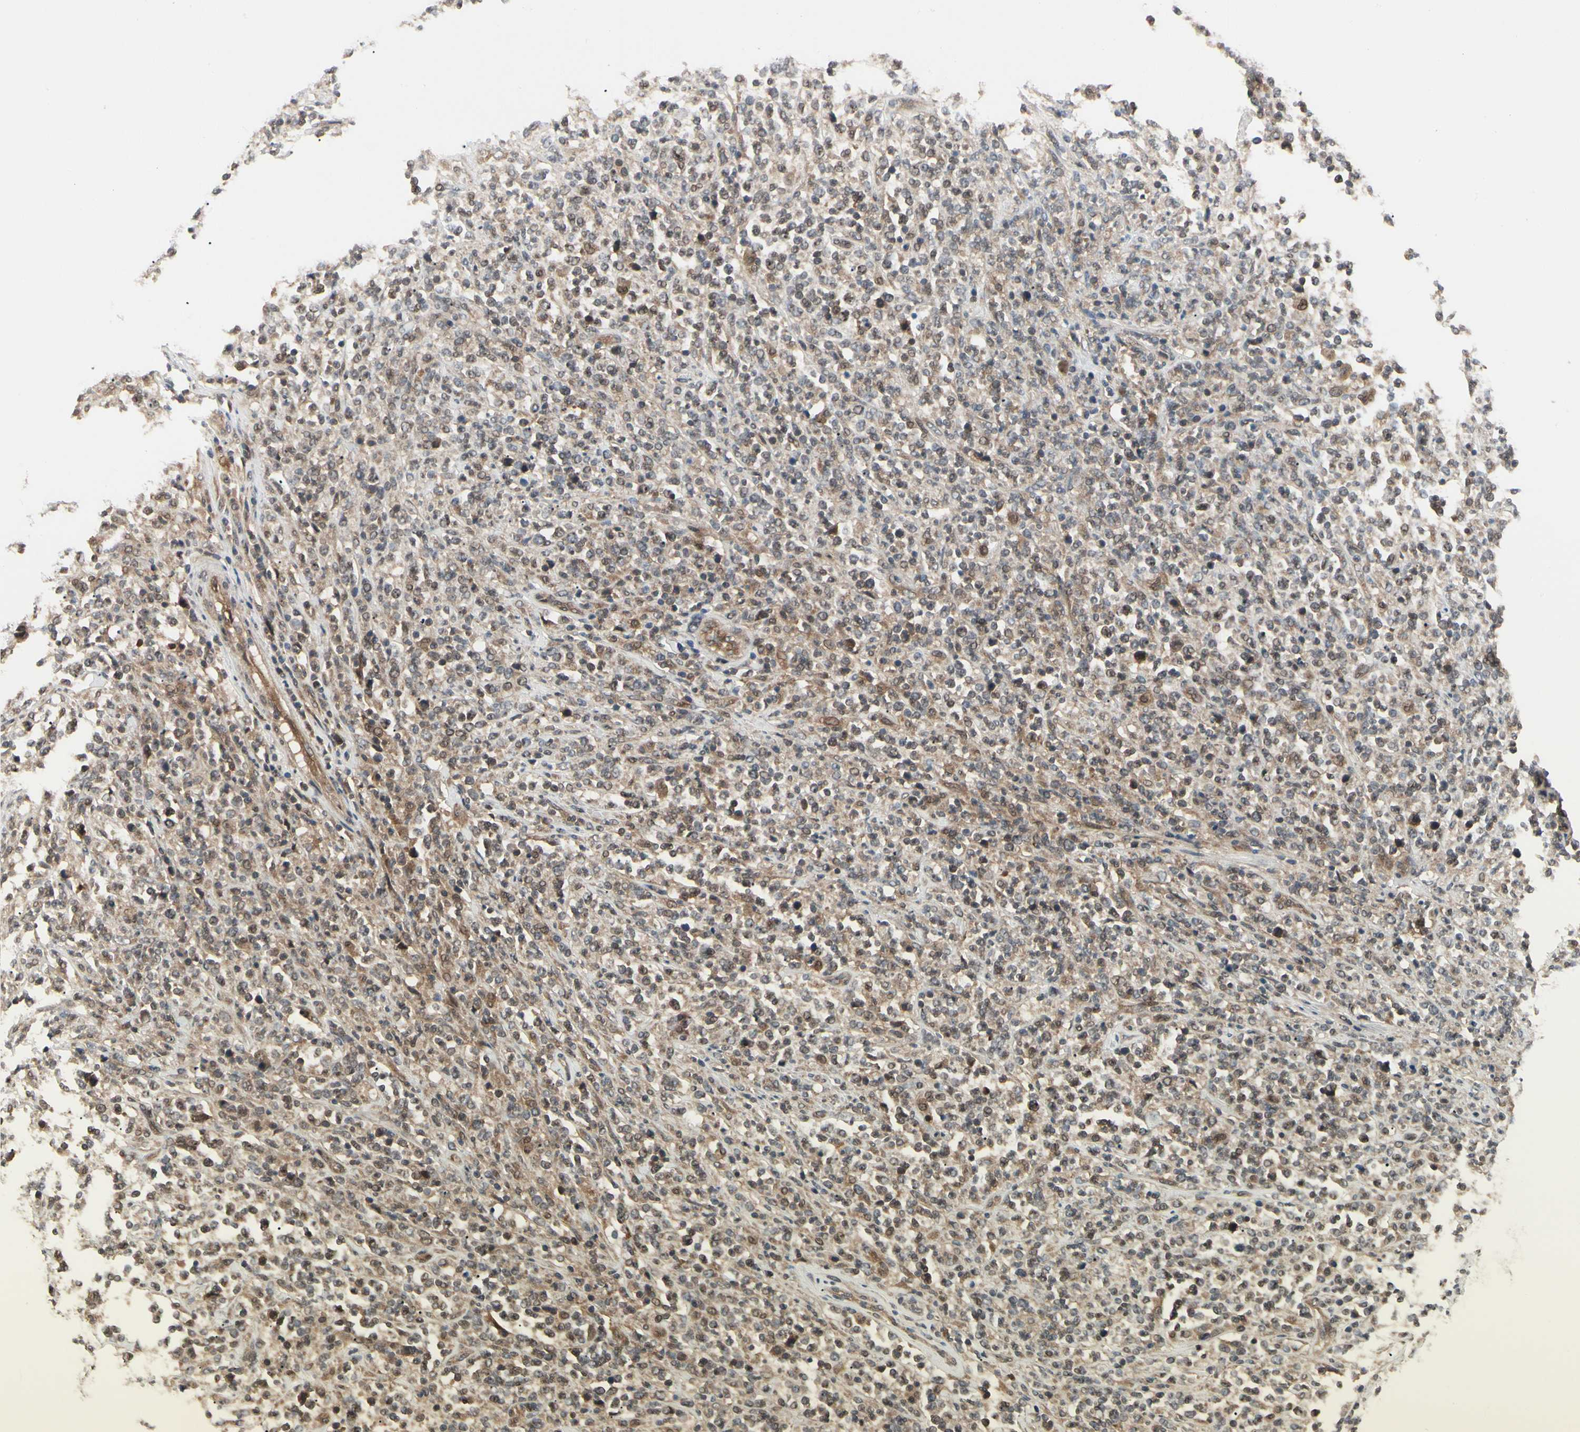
{"staining": {"intensity": "moderate", "quantity": ">75%", "location": "cytoplasmic/membranous,nuclear"}, "tissue": "lymphoma", "cell_type": "Tumor cells", "image_type": "cancer", "snomed": [{"axis": "morphology", "description": "Malignant lymphoma, non-Hodgkin's type, High grade"}, {"axis": "topography", "description": "Soft tissue"}], "caption": "Human lymphoma stained with a brown dye exhibits moderate cytoplasmic/membranous and nuclear positive positivity in approximately >75% of tumor cells.", "gene": "RNF14", "patient": {"sex": "male", "age": 18}}